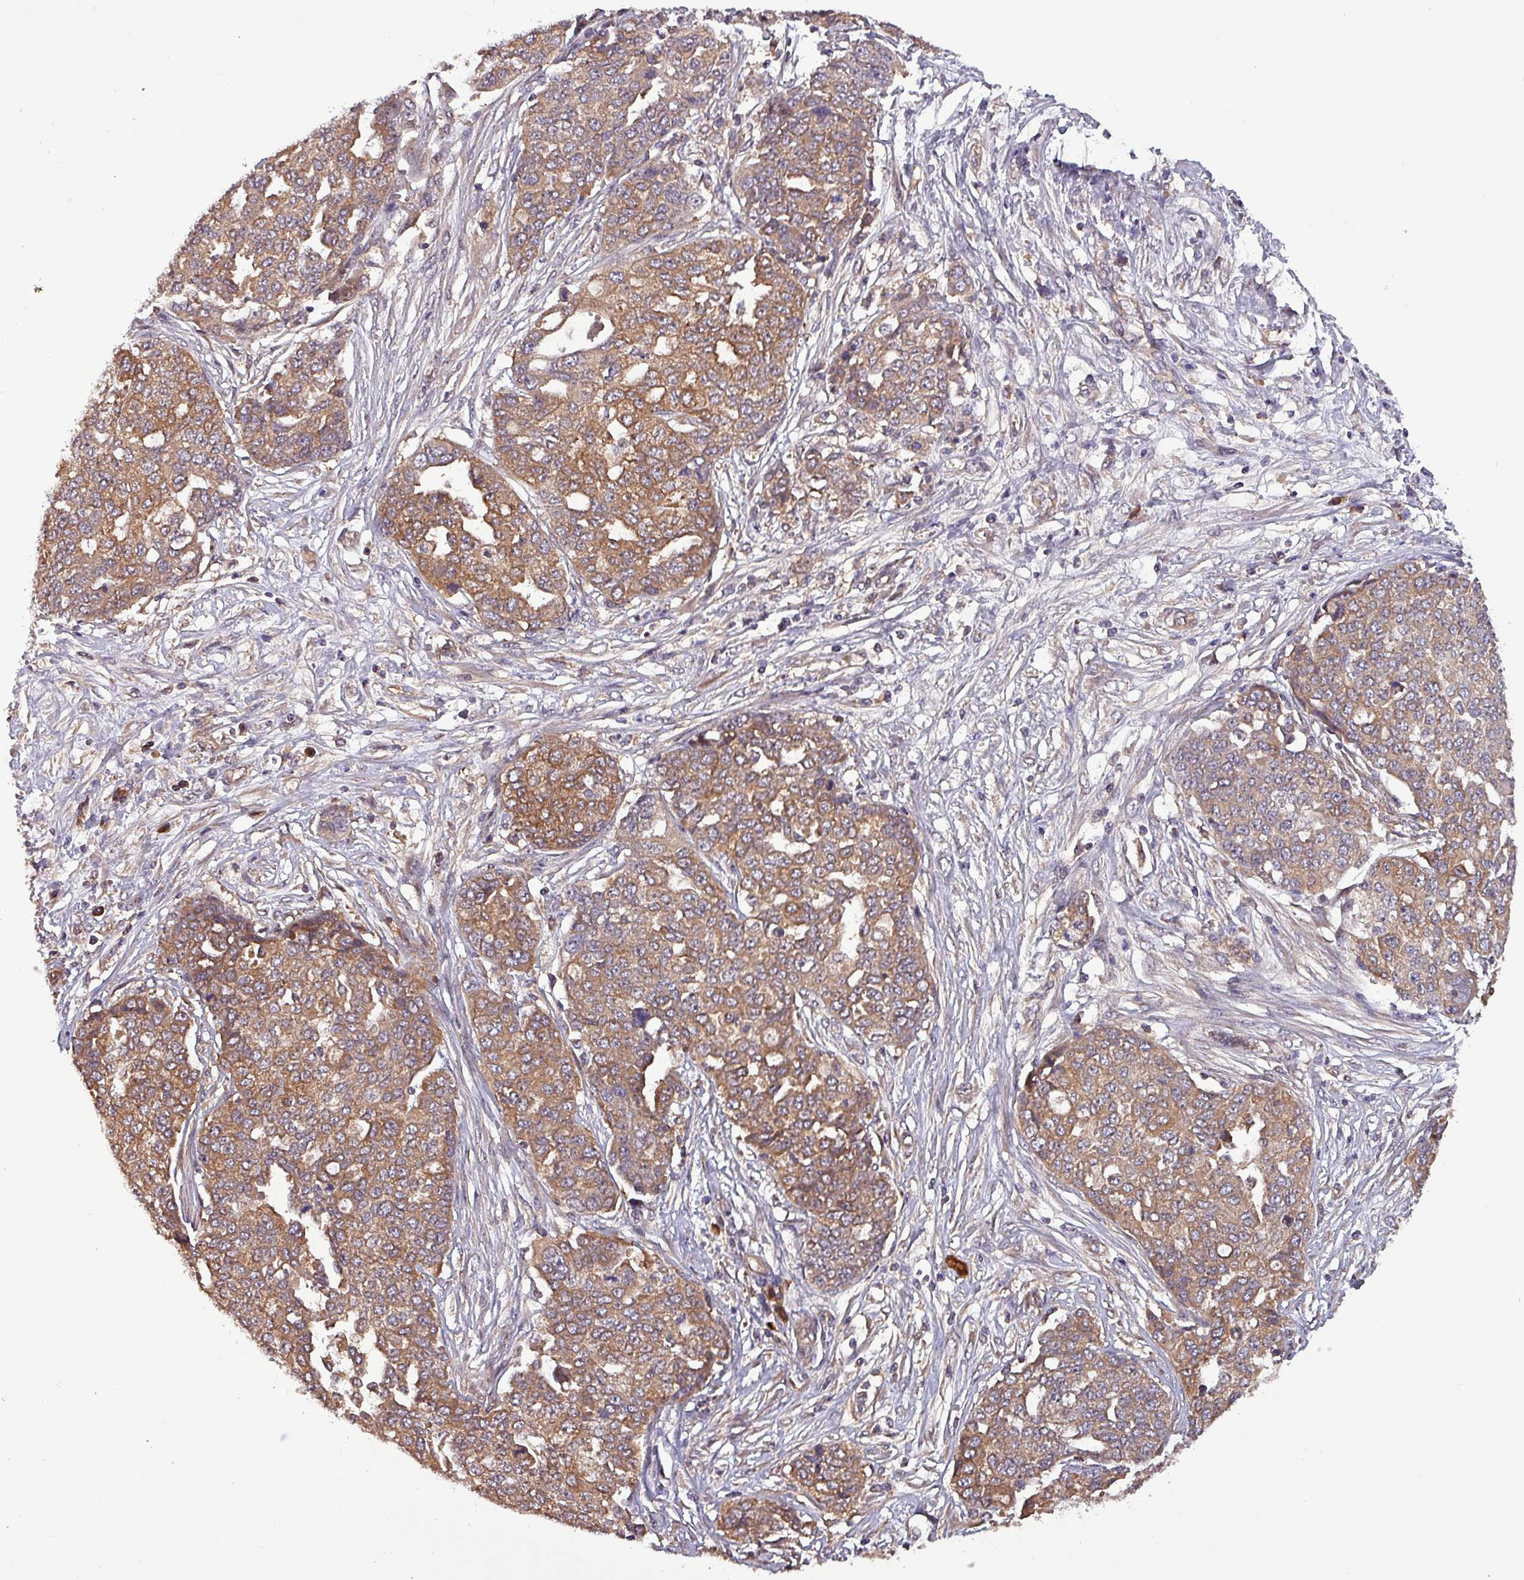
{"staining": {"intensity": "moderate", "quantity": ">75%", "location": "cytoplasmic/membranous"}, "tissue": "ovarian cancer", "cell_type": "Tumor cells", "image_type": "cancer", "snomed": [{"axis": "morphology", "description": "Cystadenocarcinoma, serous, NOS"}, {"axis": "topography", "description": "Soft tissue"}, {"axis": "topography", "description": "Ovary"}], "caption": "Immunohistochemistry (IHC) staining of ovarian cancer, which shows medium levels of moderate cytoplasmic/membranous staining in about >75% of tumor cells indicating moderate cytoplasmic/membranous protein expression. The staining was performed using DAB (brown) for protein detection and nuclei were counterstained in hematoxylin (blue).", "gene": "PAFAH1B2", "patient": {"sex": "female", "age": 57}}